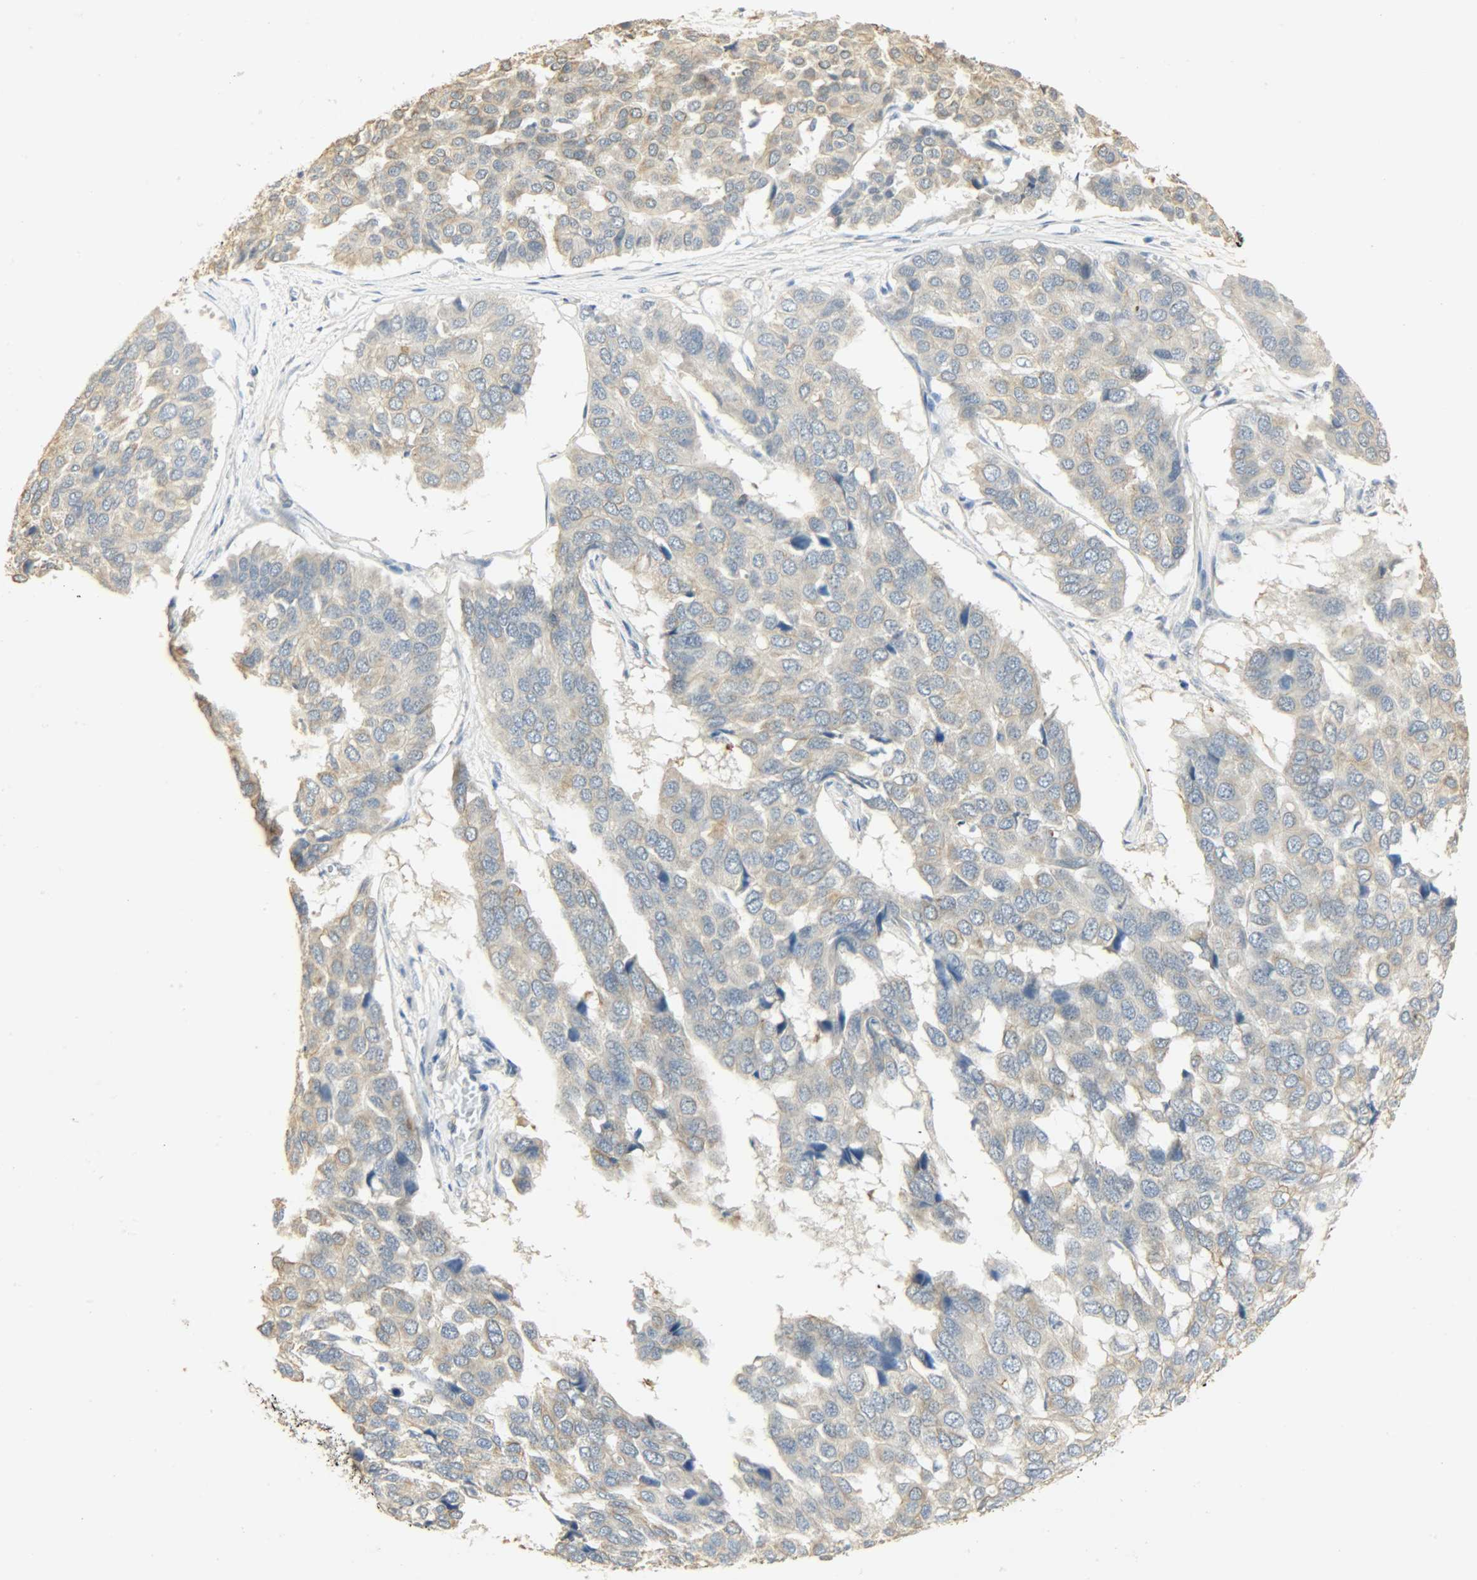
{"staining": {"intensity": "moderate", "quantity": "<25%", "location": "cytoplasmic/membranous"}, "tissue": "pancreatic cancer", "cell_type": "Tumor cells", "image_type": "cancer", "snomed": [{"axis": "morphology", "description": "Adenocarcinoma, NOS"}, {"axis": "topography", "description": "Pancreas"}], "caption": "Pancreatic cancer (adenocarcinoma) stained with a protein marker shows moderate staining in tumor cells.", "gene": "USP13", "patient": {"sex": "male", "age": 50}}